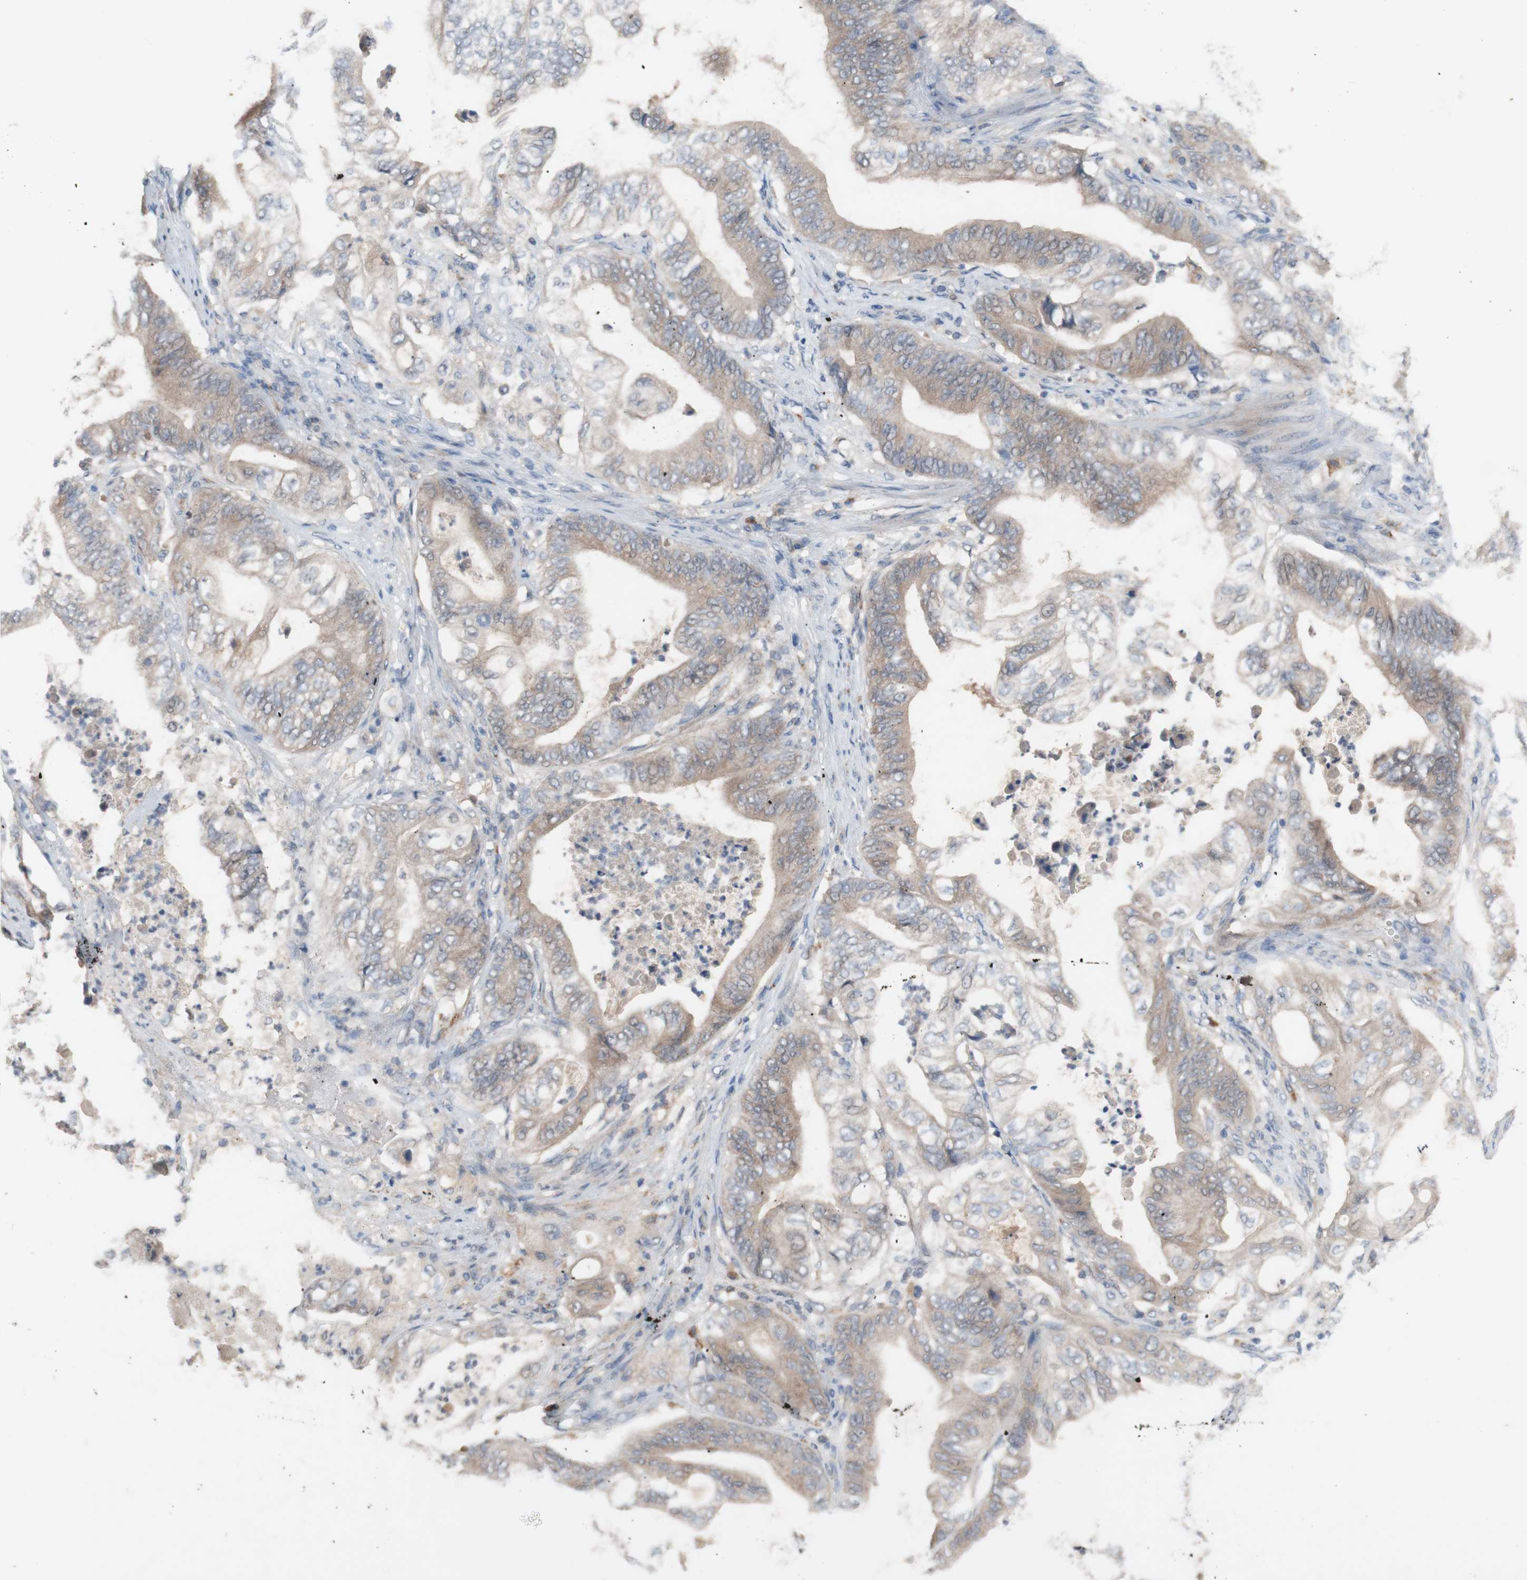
{"staining": {"intensity": "weak", "quantity": ">75%", "location": "cytoplasmic/membranous"}, "tissue": "stomach cancer", "cell_type": "Tumor cells", "image_type": "cancer", "snomed": [{"axis": "morphology", "description": "Adenocarcinoma, NOS"}, {"axis": "topography", "description": "Stomach"}], "caption": "A histopathology image of human stomach adenocarcinoma stained for a protein shows weak cytoplasmic/membranous brown staining in tumor cells.", "gene": "PEX2", "patient": {"sex": "female", "age": 73}}